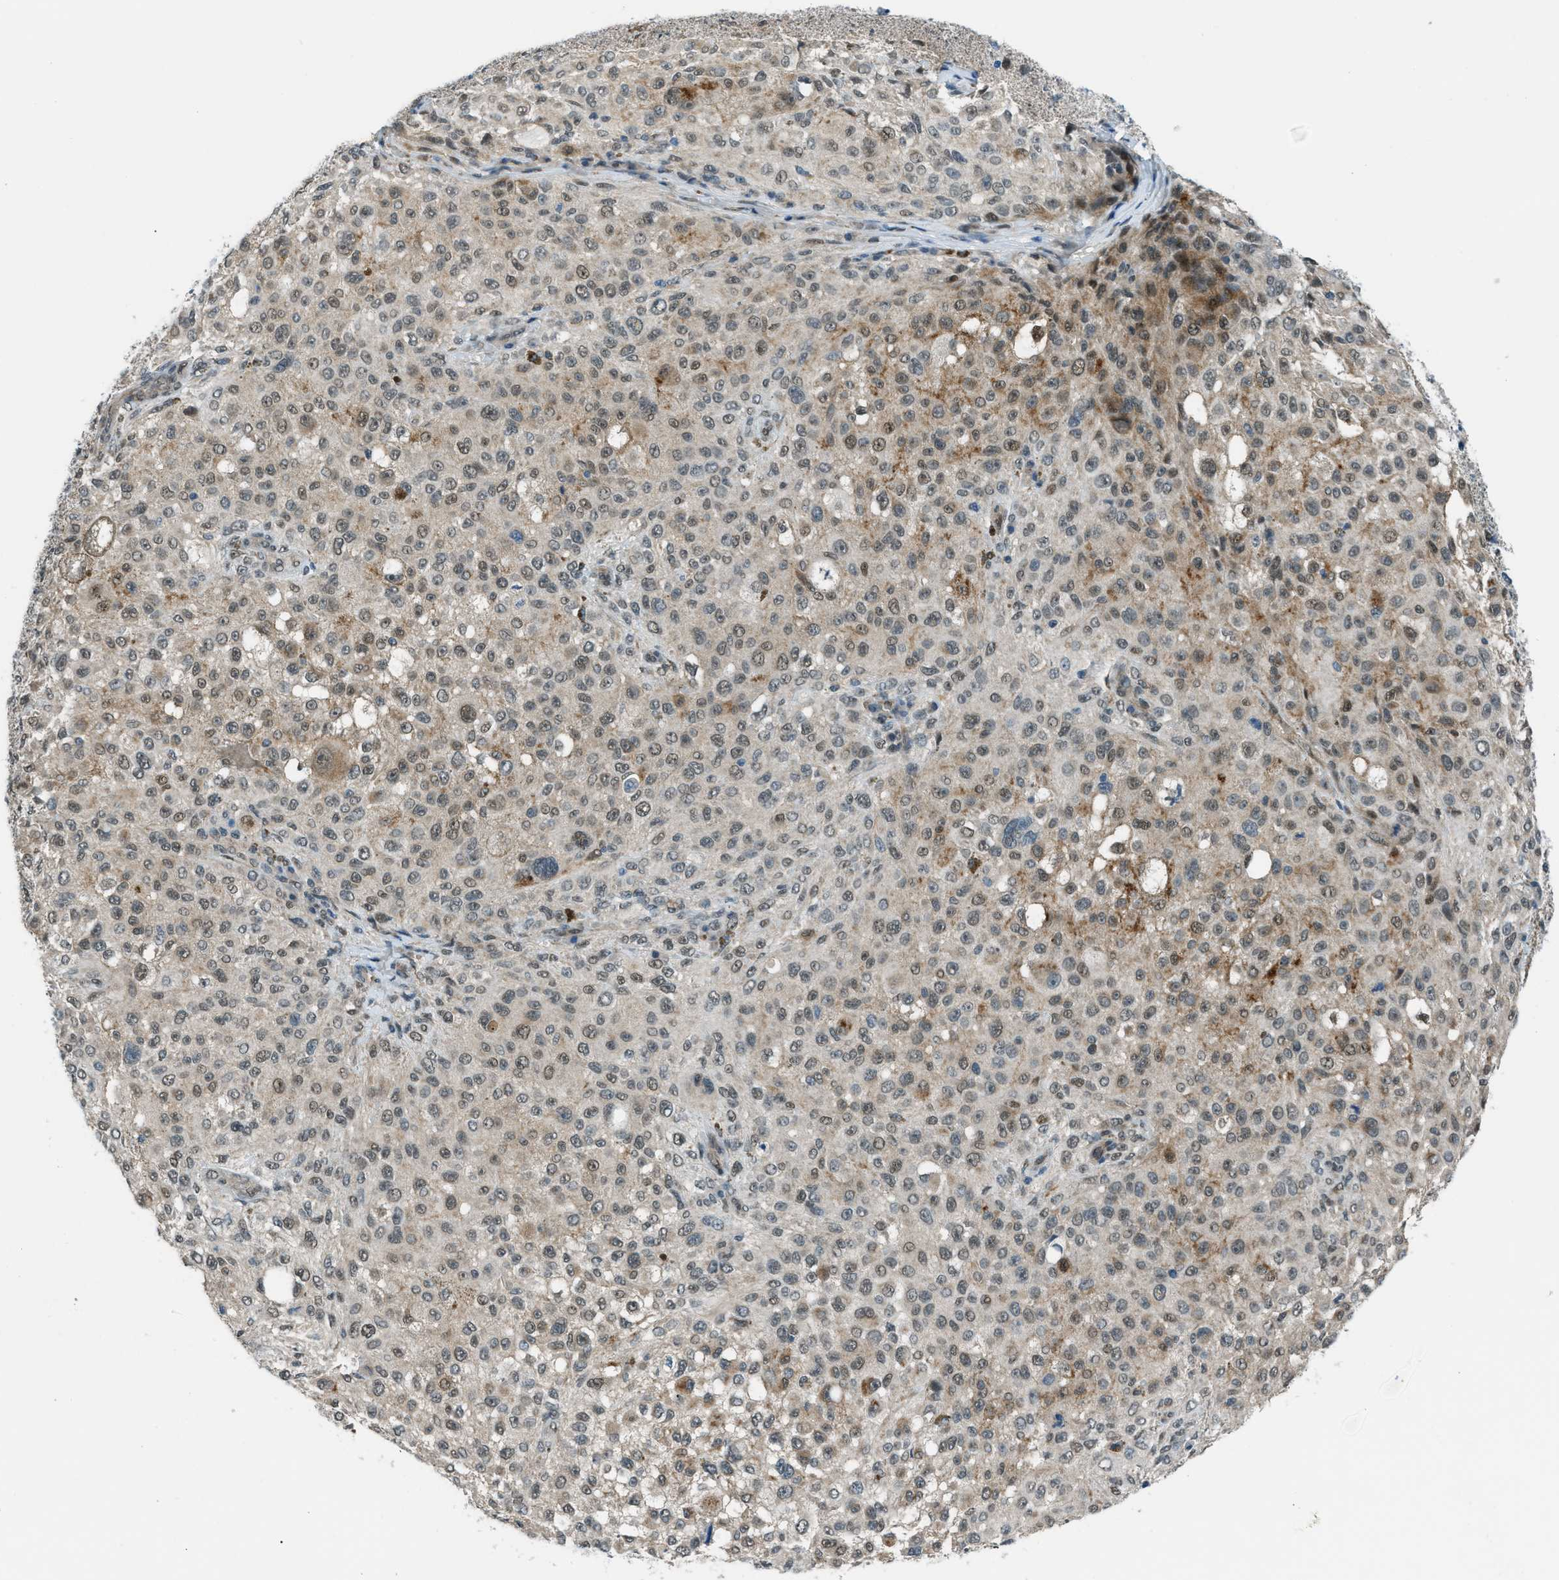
{"staining": {"intensity": "weak", "quantity": "25%-75%", "location": "cytoplasmic/membranous,nuclear"}, "tissue": "melanoma", "cell_type": "Tumor cells", "image_type": "cancer", "snomed": [{"axis": "morphology", "description": "Necrosis, NOS"}, {"axis": "morphology", "description": "Malignant melanoma, NOS"}, {"axis": "topography", "description": "Skin"}], "caption": "A histopathology image of malignant melanoma stained for a protein reveals weak cytoplasmic/membranous and nuclear brown staining in tumor cells. (Brightfield microscopy of DAB IHC at high magnification).", "gene": "NPEPL1", "patient": {"sex": "female", "age": 87}}